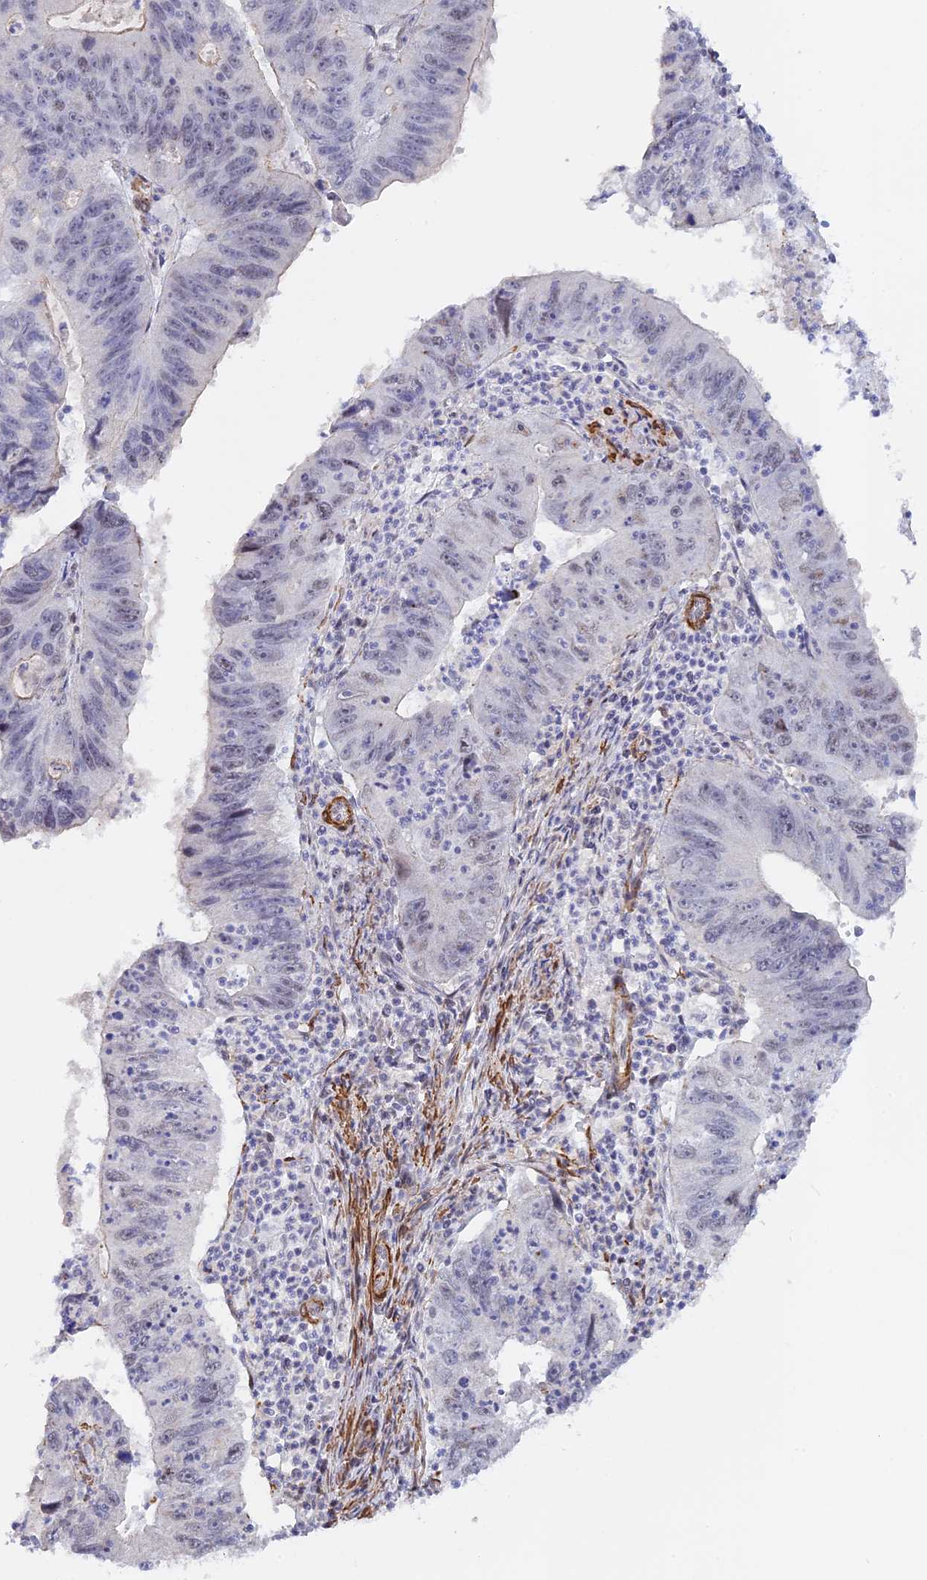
{"staining": {"intensity": "negative", "quantity": "none", "location": "none"}, "tissue": "stomach cancer", "cell_type": "Tumor cells", "image_type": "cancer", "snomed": [{"axis": "morphology", "description": "Adenocarcinoma, NOS"}, {"axis": "topography", "description": "Stomach"}], "caption": "There is no significant positivity in tumor cells of stomach adenocarcinoma.", "gene": "CCDC154", "patient": {"sex": "male", "age": 59}}